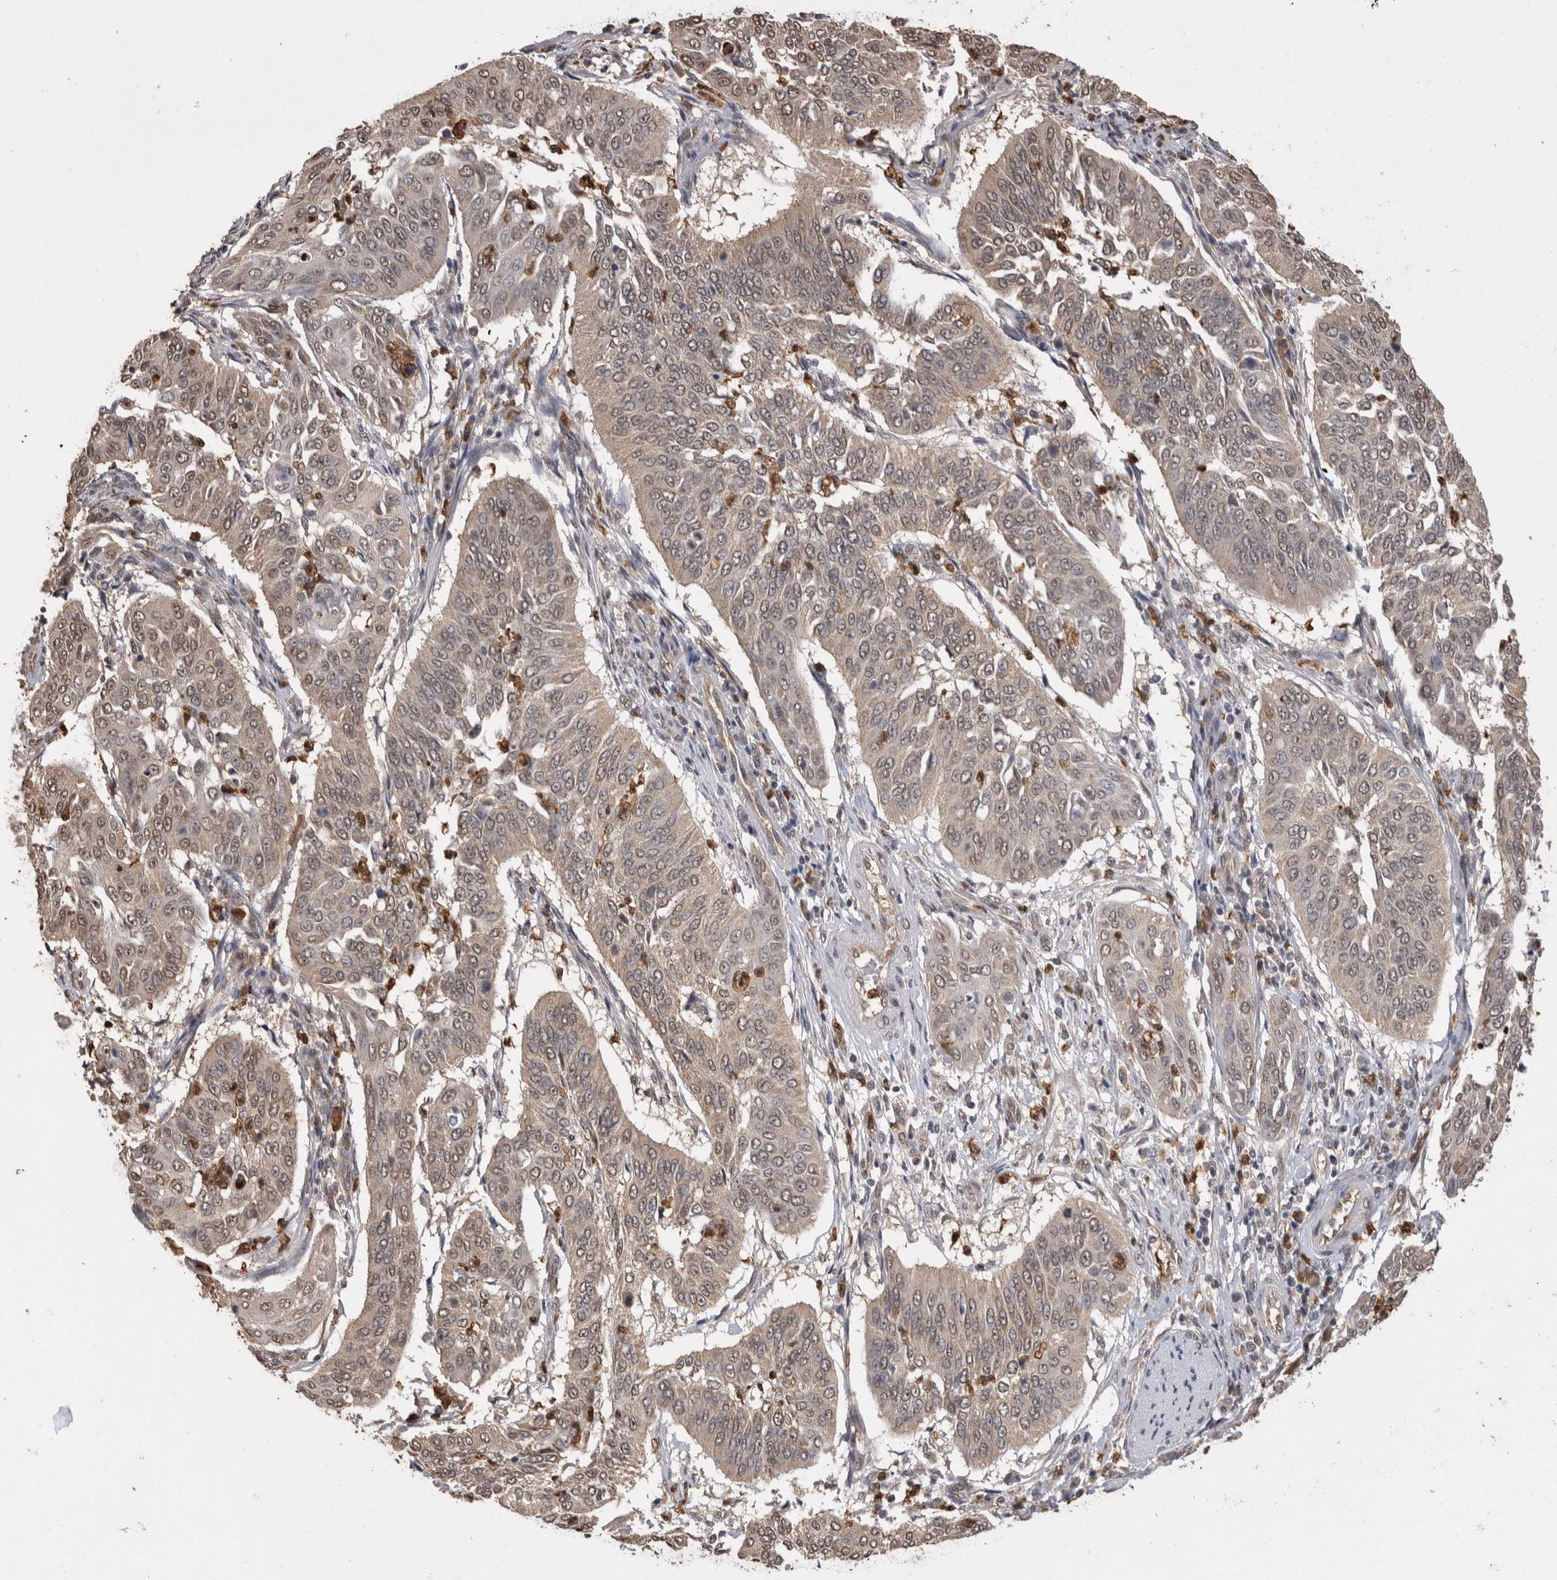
{"staining": {"intensity": "weak", "quantity": "<25%", "location": "nuclear"}, "tissue": "cervical cancer", "cell_type": "Tumor cells", "image_type": "cancer", "snomed": [{"axis": "morphology", "description": "Normal tissue, NOS"}, {"axis": "morphology", "description": "Squamous cell carcinoma, NOS"}, {"axis": "topography", "description": "Cervix"}], "caption": "There is no significant positivity in tumor cells of cervical cancer.", "gene": "PAK4", "patient": {"sex": "female", "age": 39}}